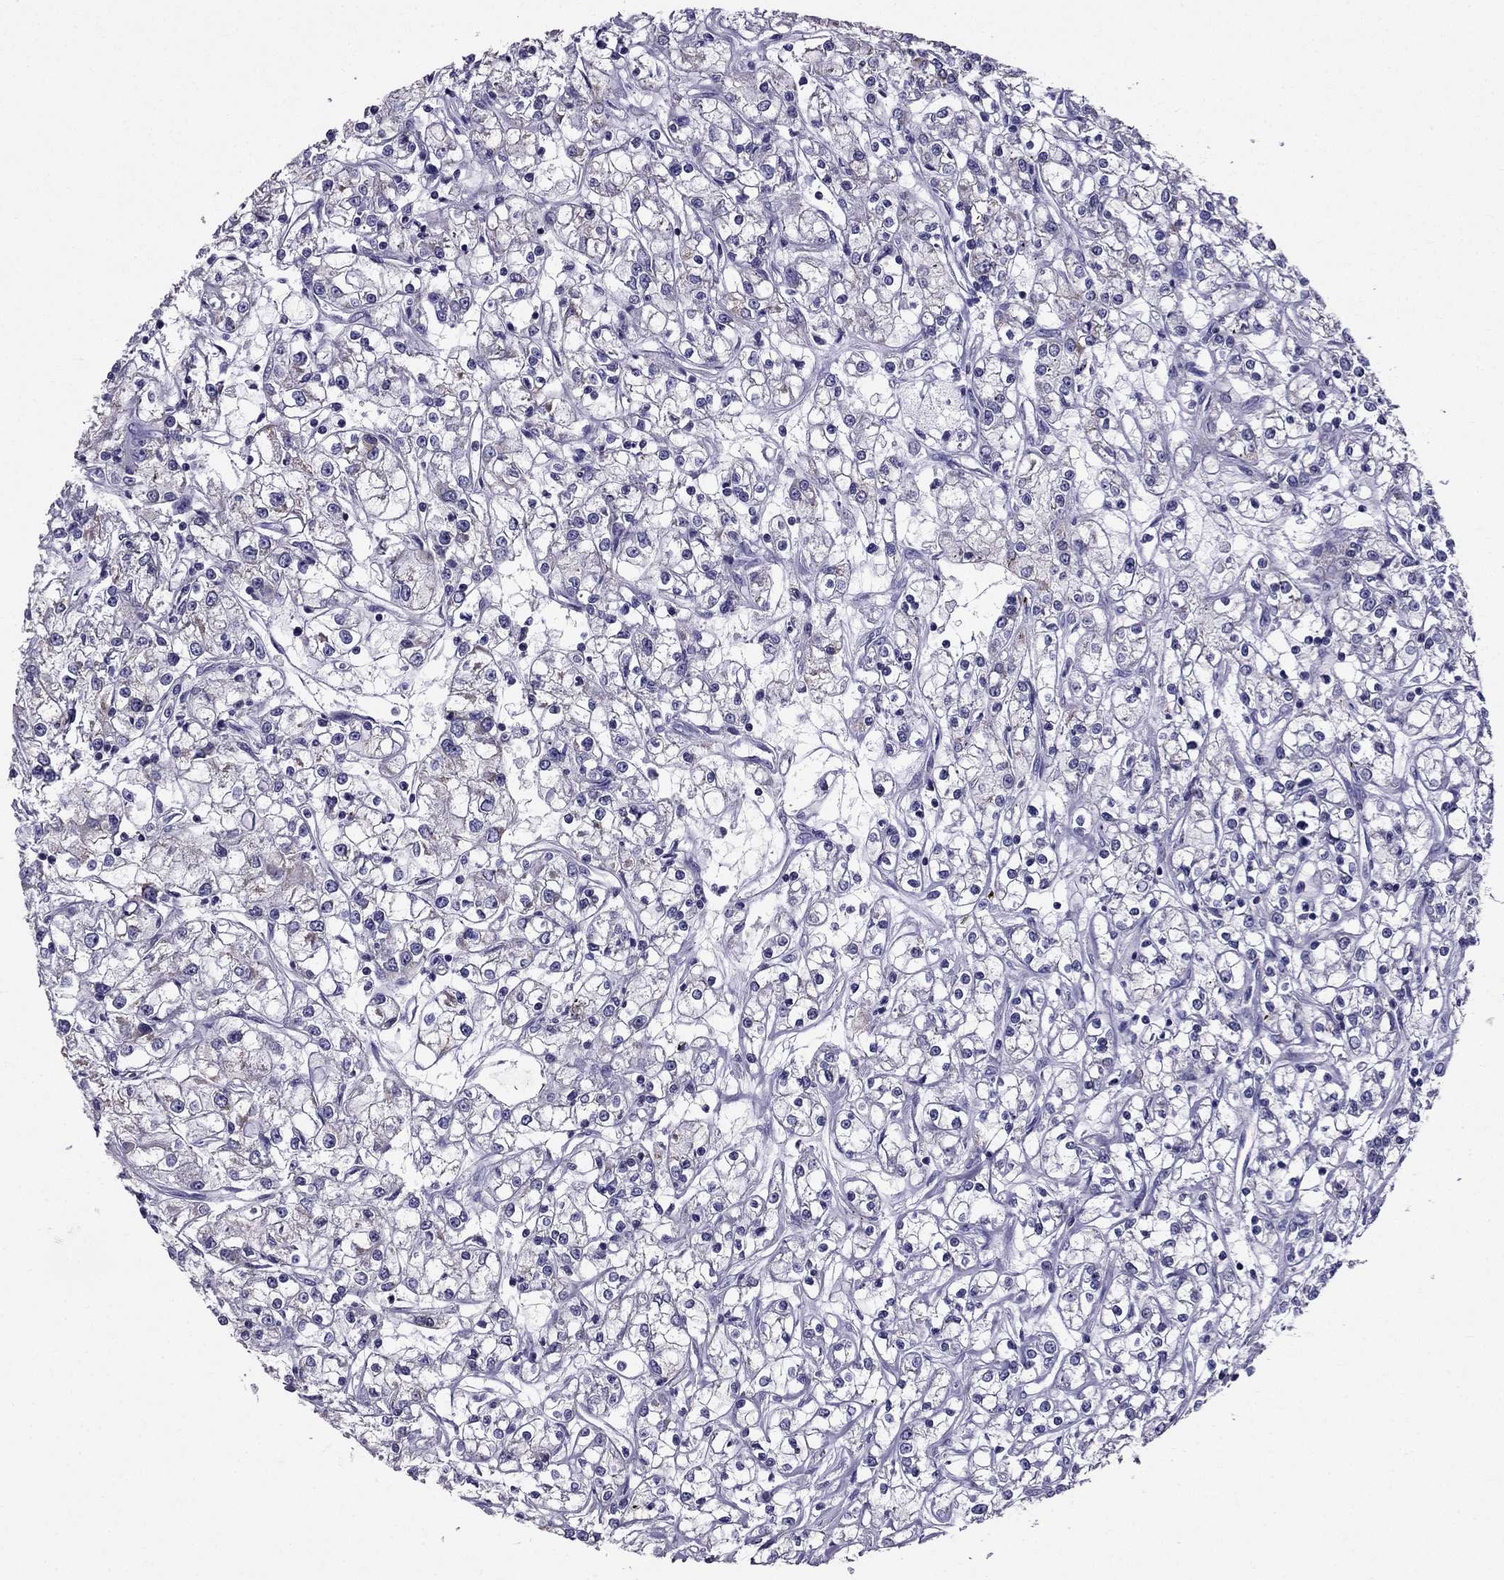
{"staining": {"intensity": "negative", "quantity": "none", "location": "none"}, "tissue": "renal cancer", "cell_type": "Tumor cells", "image_type": "cancer", "snomed": [{"axis": "morphology", "description": "Adenocarcinoma, NOS"}, {"axis": "topography", "description": "Kidney"}], "caption": "Human adenocarcinoma (renal) stained for a protein using immunohistochemistry shows no staining in tumor cells.", "gene": "AAK1", "patient": {"sex": "female", "age": 59}}